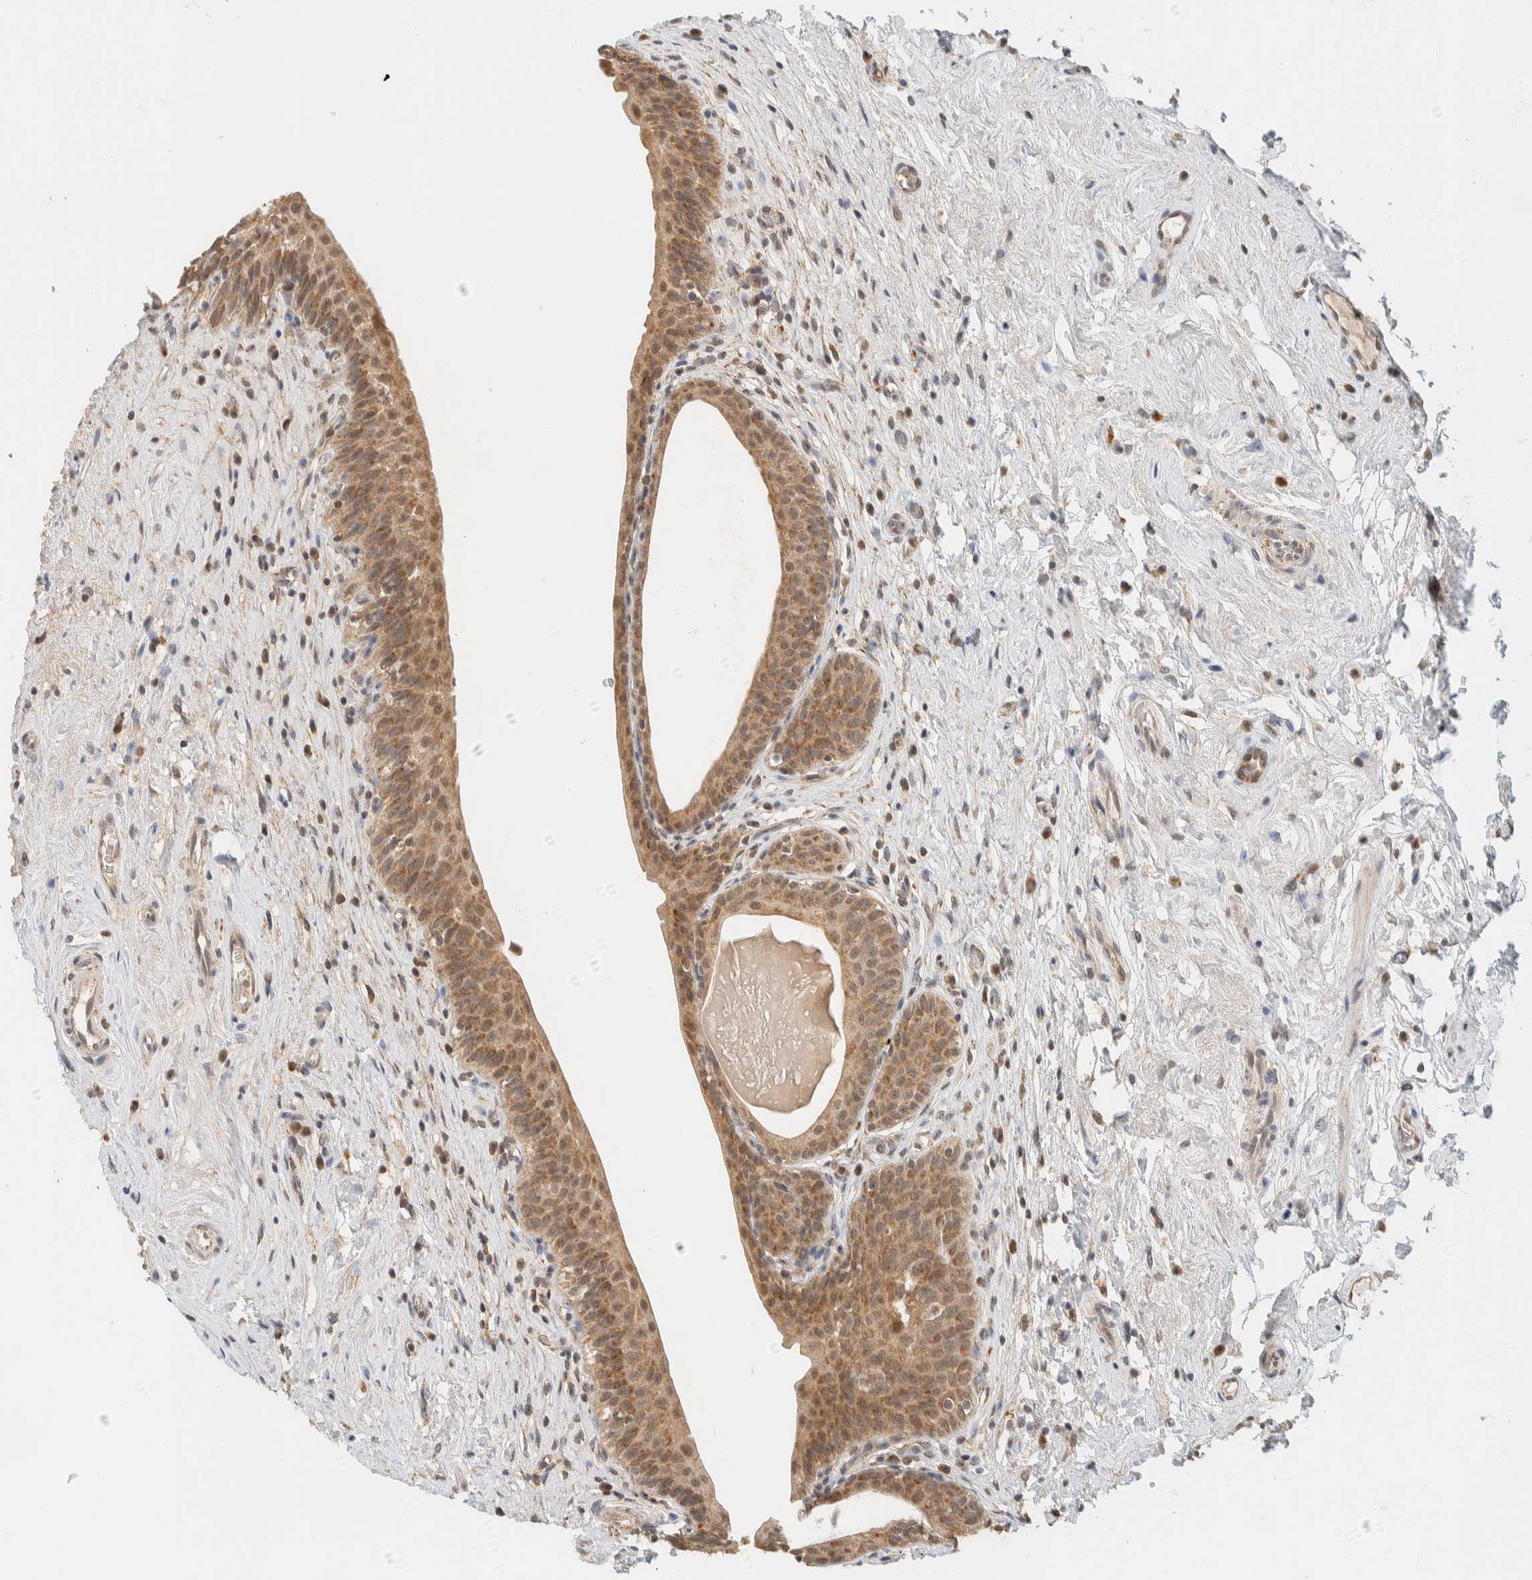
{"staining": {"intensity": "moderate", "quantity": ">75%", "location": "cytoplasmic/membranous"}, "tissue": "urinary bladder", "cell_type": "Urothelial cells", "image_type": "normal", "snomed": [{"axis": "morphology", "description": "Normal tissue, NOS"}, {"axis": "topography", "description": "Urinary bladder"}], "caption": "Urothelial cells exhibit medium levels of moderate cytoplasmic/membranous expression in about >75% of cells in benign urinary bladder. The staining was performed using DAB (3,3'-diaminobenzidine), with brown indicating positive protein expression. Nuclei are stained blue with hematoxylin.", "gene": "MRPL41", "patient": {"sex": "male", "age": 83}}